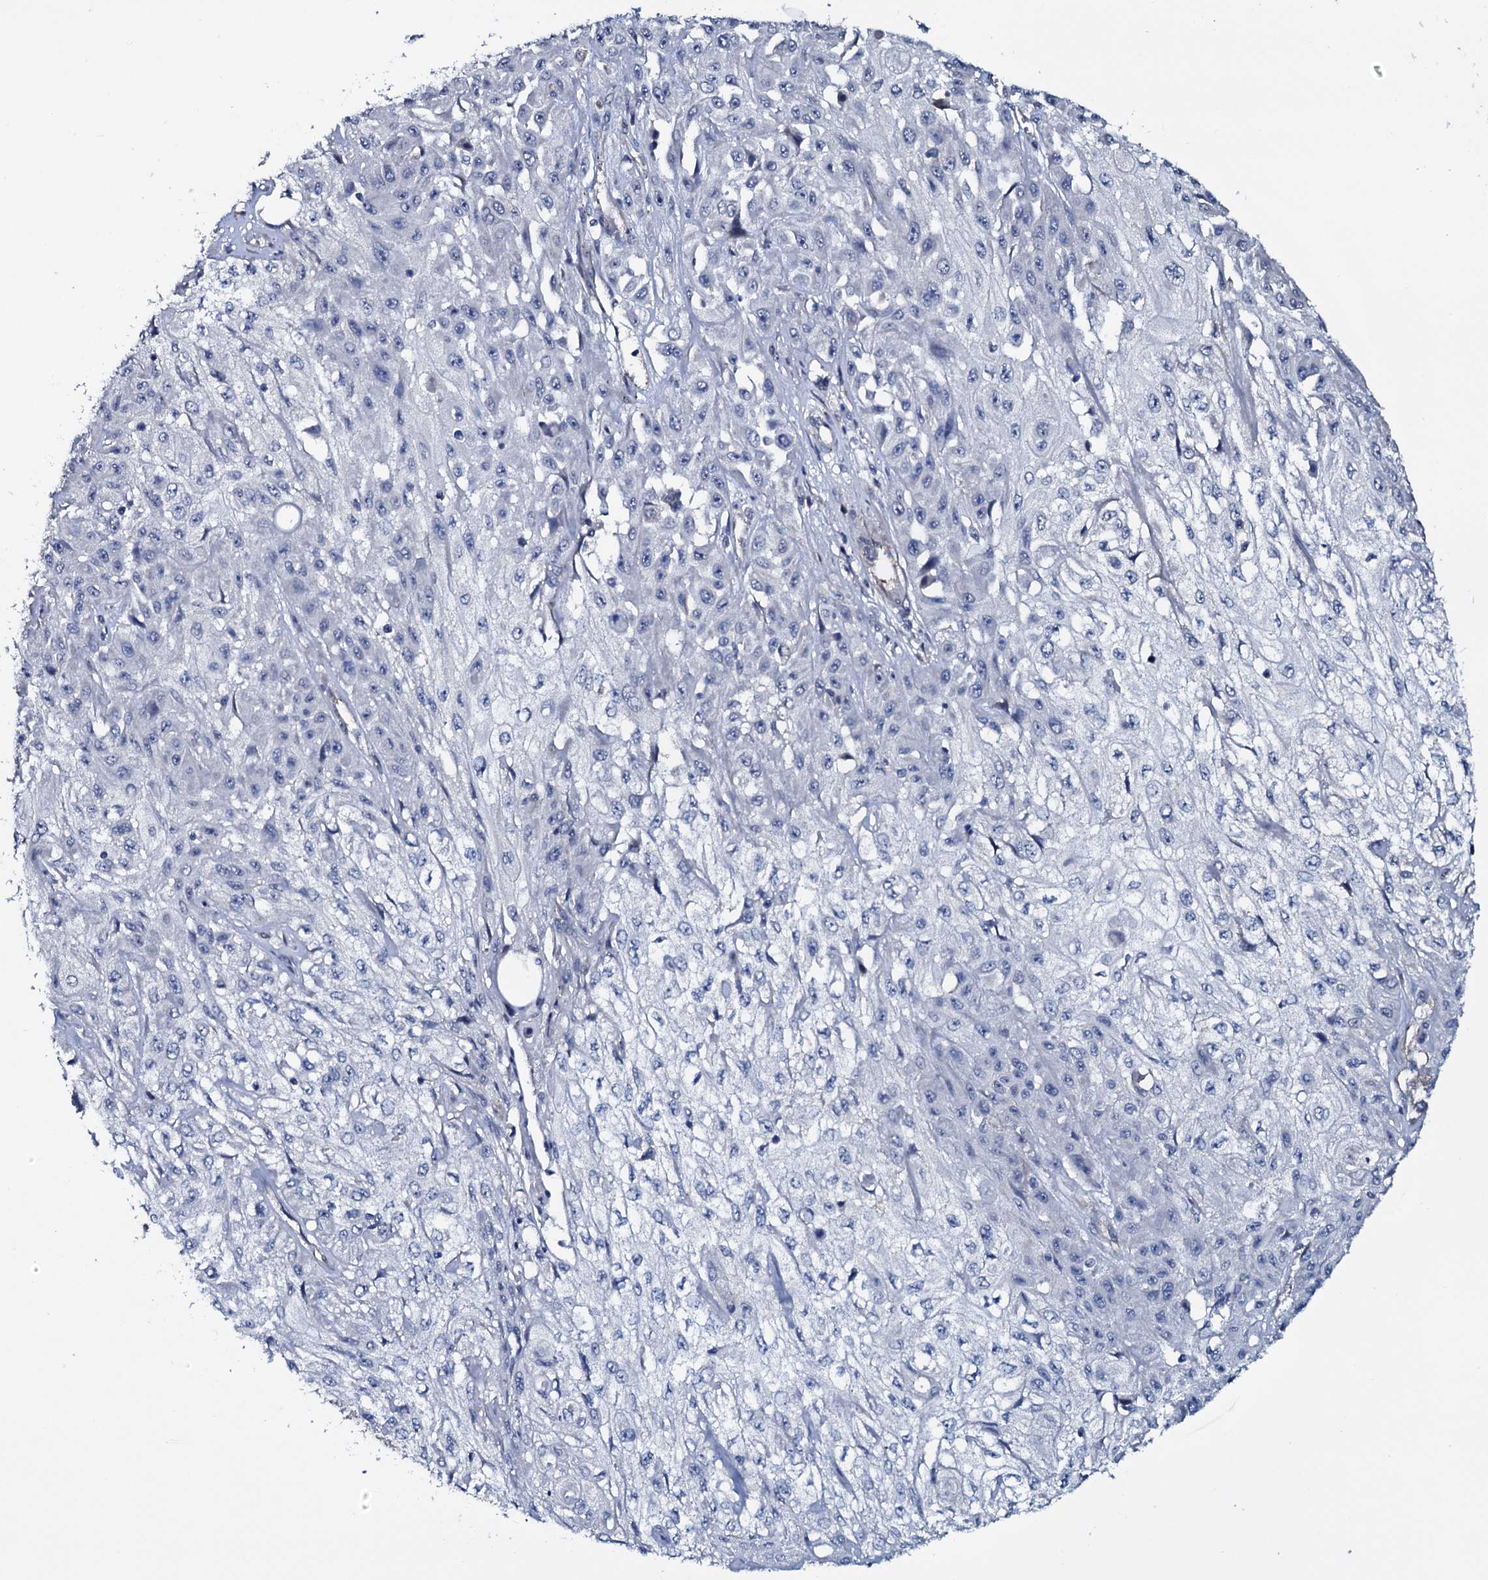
{"staining": {"intensity": "negative", "quantity": "none", "location": "none"}, "tissue": "skin cancer", "cell_type": "Tumor cells", "image_type": "cancer", "snomed": [{"axis": "morphology", "description": "Squamous cell carcinoma, NOS"}, {"axis": "morphology", "description": "Squamous cell carcinoma, metastatic, NOS"}, {"axis": "topography", "description": "Skin"}, {"axis": "topography", "description": "Lymph node"}], "caption": "Human squamous cell carcinoma (skin) stained for a protein using immunohistochemistry (IHC) shows no expression in tumor cells.", "gene": "IL12B", "patient": {"sex": "male", "age": 75}}